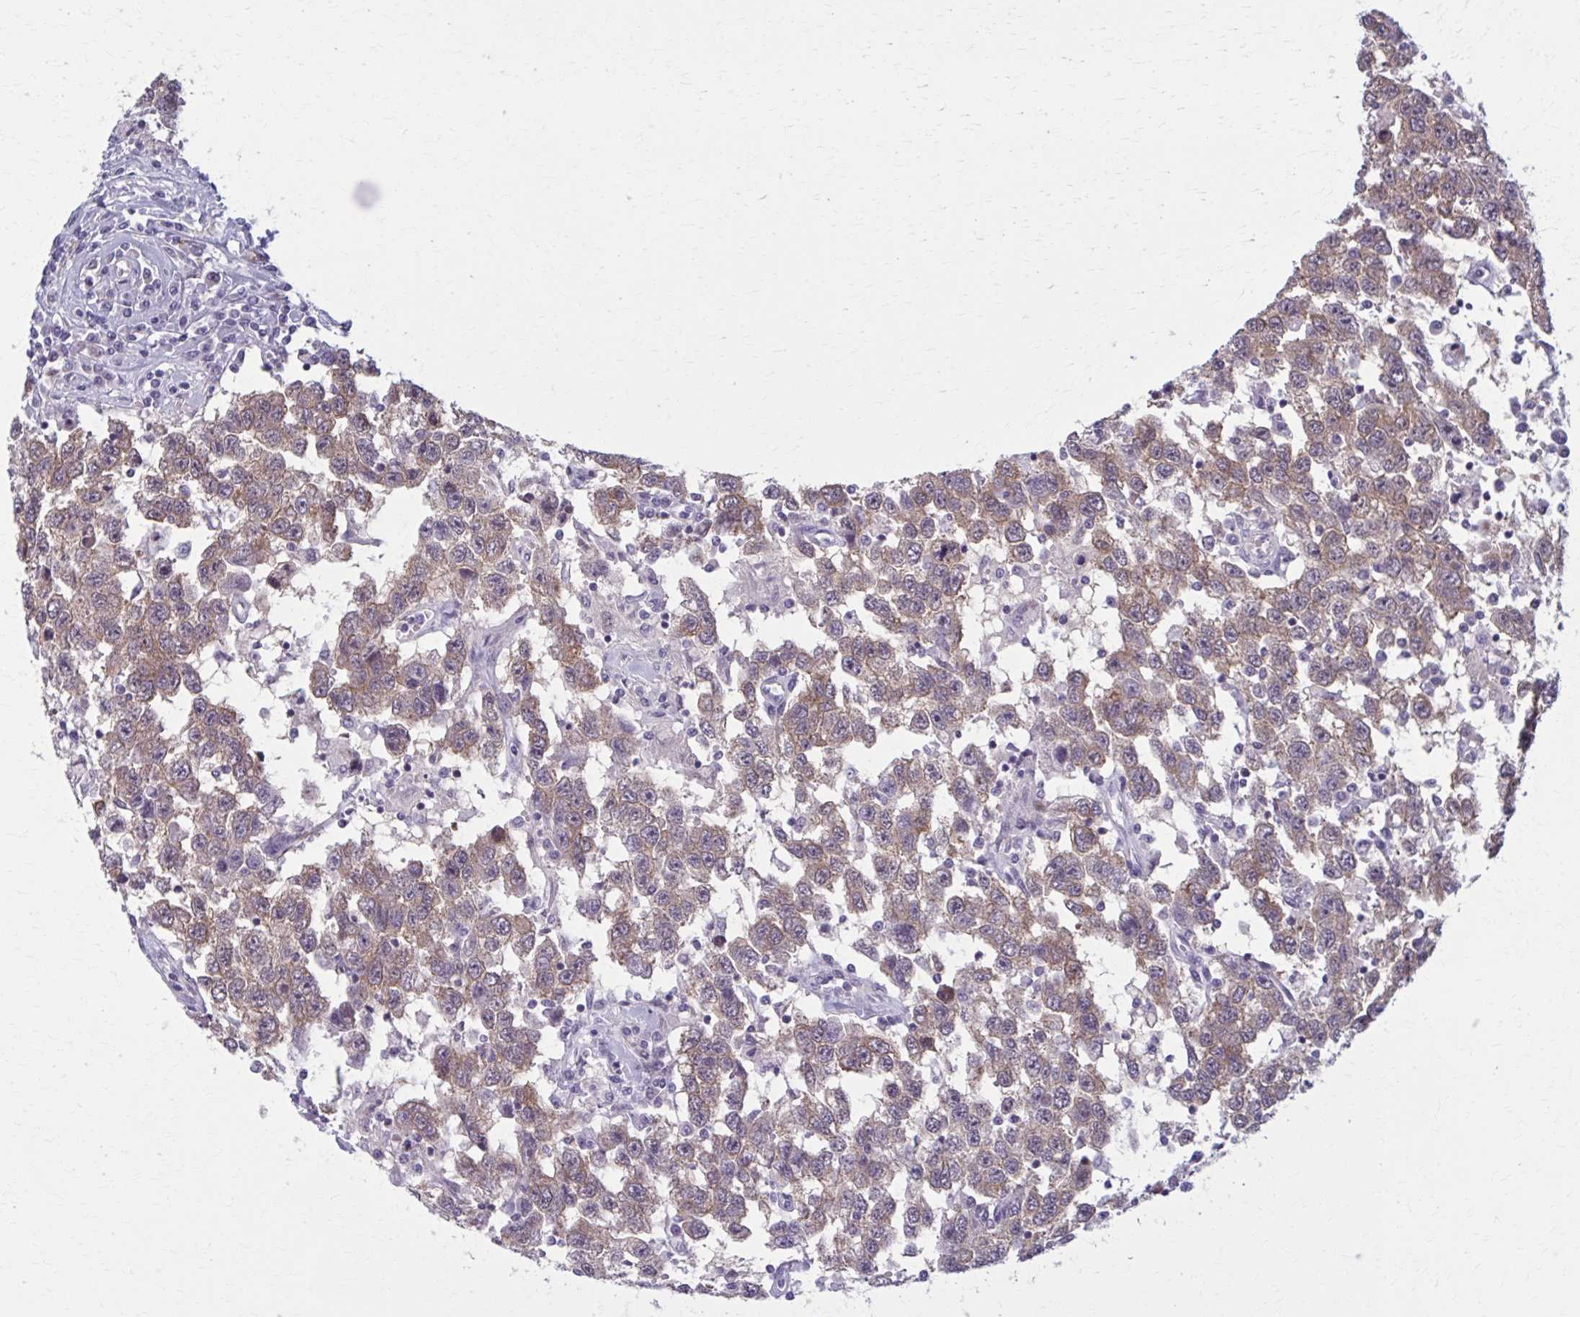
{"staining": {"intensity": "weak", "quantity": ">75%", "location": "cytoplasmic/membranous"}, "tissue": "testis cancer", "cell_type": "Tumor cells", "image_type": "cancer", "snomed": [{"axis": "morphology", "description": "Seminoma, NOS"}, {"axis": "topography", "description": "Testis"}], "caption": "An image showing weak cytoplasmic/membranous expression in about >75% of tumor cells in seminoma (testis), as visualized by brown immunohistochemical staining.", "gene": "NUMBL", "patient": {"sex": "male", "age": 41}}